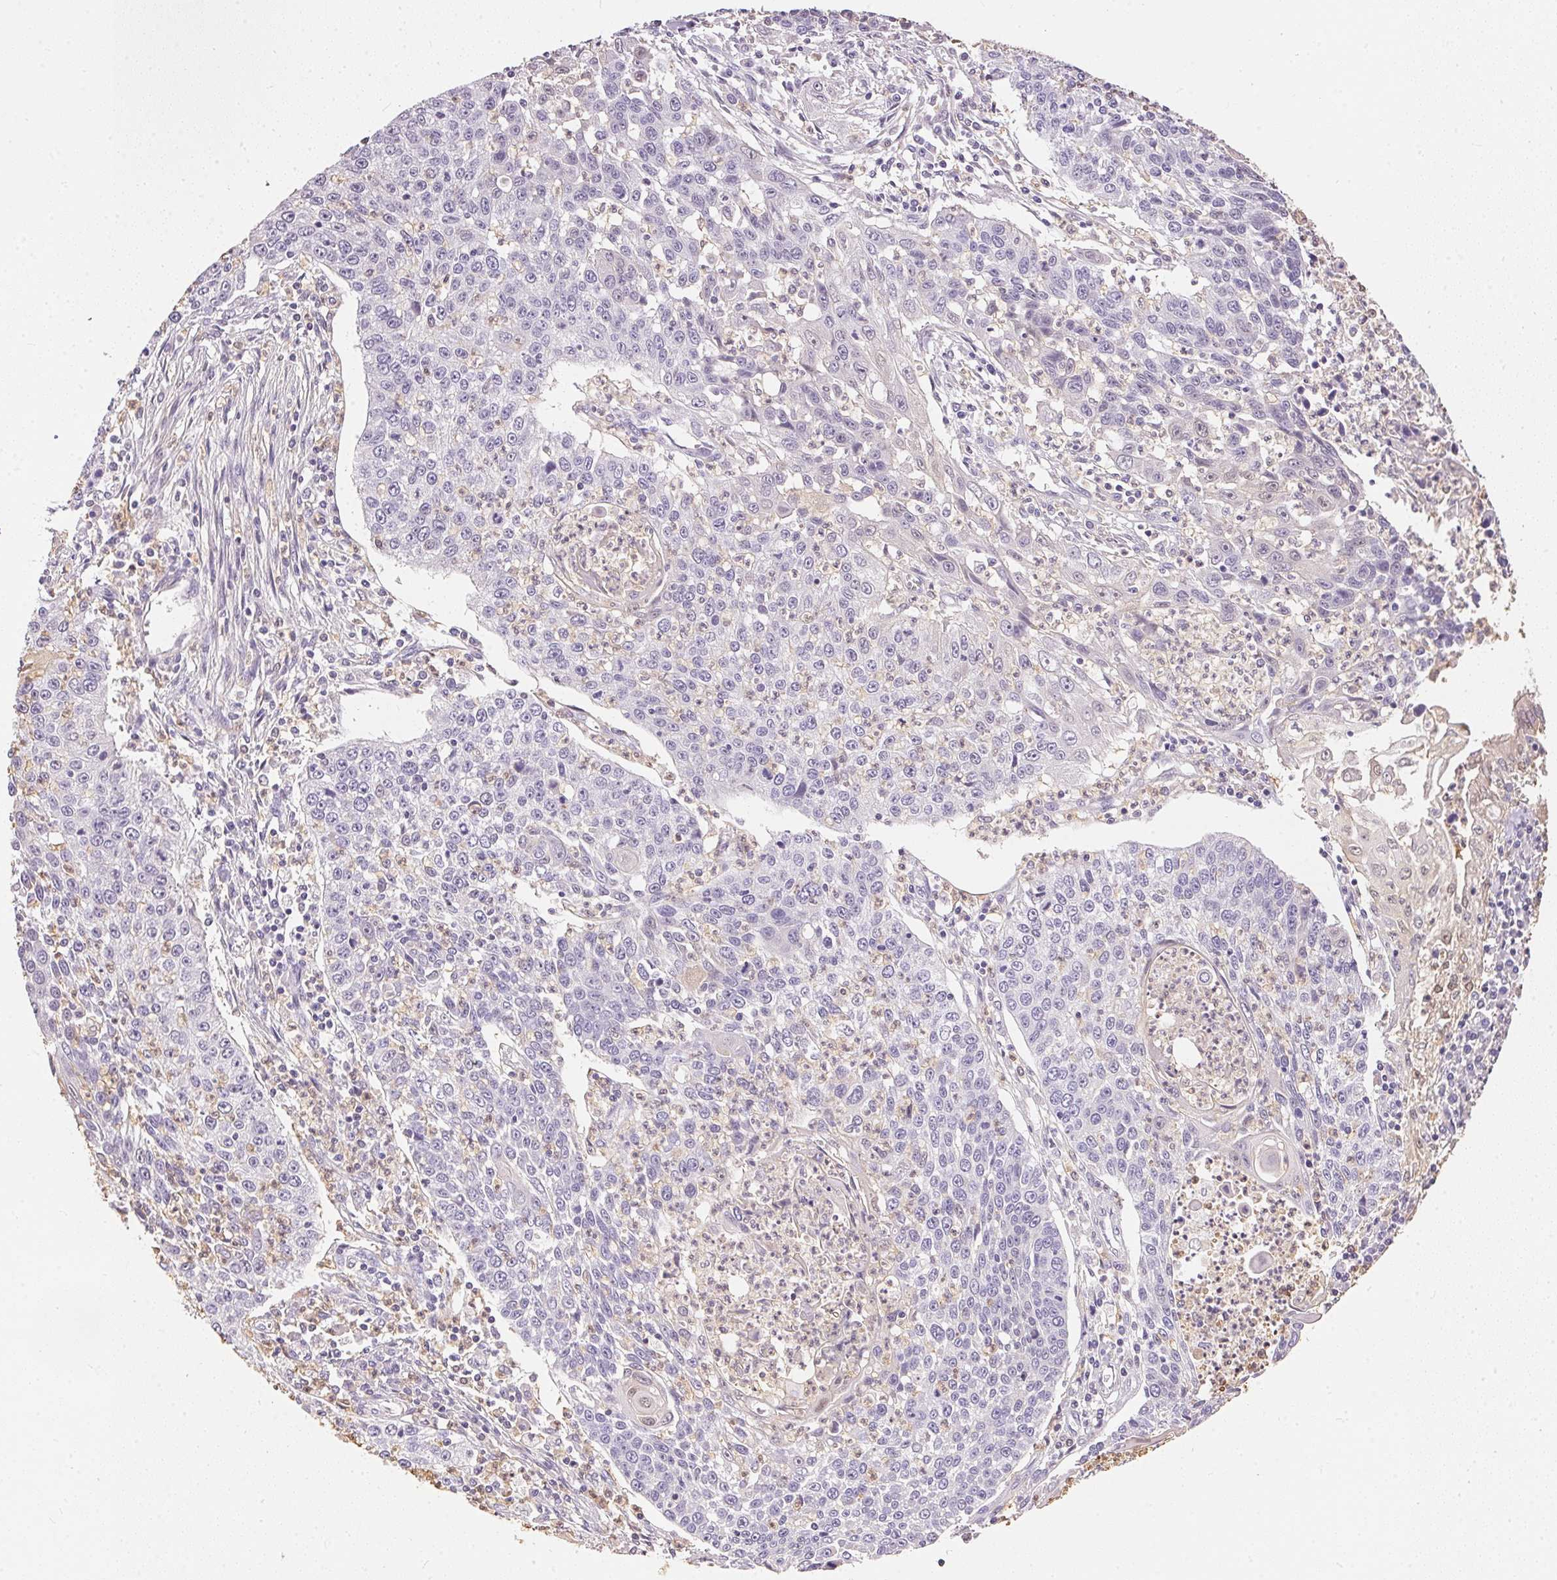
{"staining": {"intensity": "negative", "quantity": "none", "location": "none"}, "tissue": "lung cancer", "cell_type": "Tumor cells", "image_type": "cancer", "snomed": [{"axis": "morphology", "description": "Squamous cell carcinoma, NOS"}, {"axis": "morphology", "description": "Squamous cell carcinoma, metastatic, NOS"}, {"axis": "topography", "description": "Lung"}, {"axis": "topography", "description": "Pleura, NOS"}], "caption": "DAB immunohistochemical staining of lung cancer reveals no significant positivity in tumor cells.", "gene": "S100A3", "patient": {"sex": "male", "age": 72}}